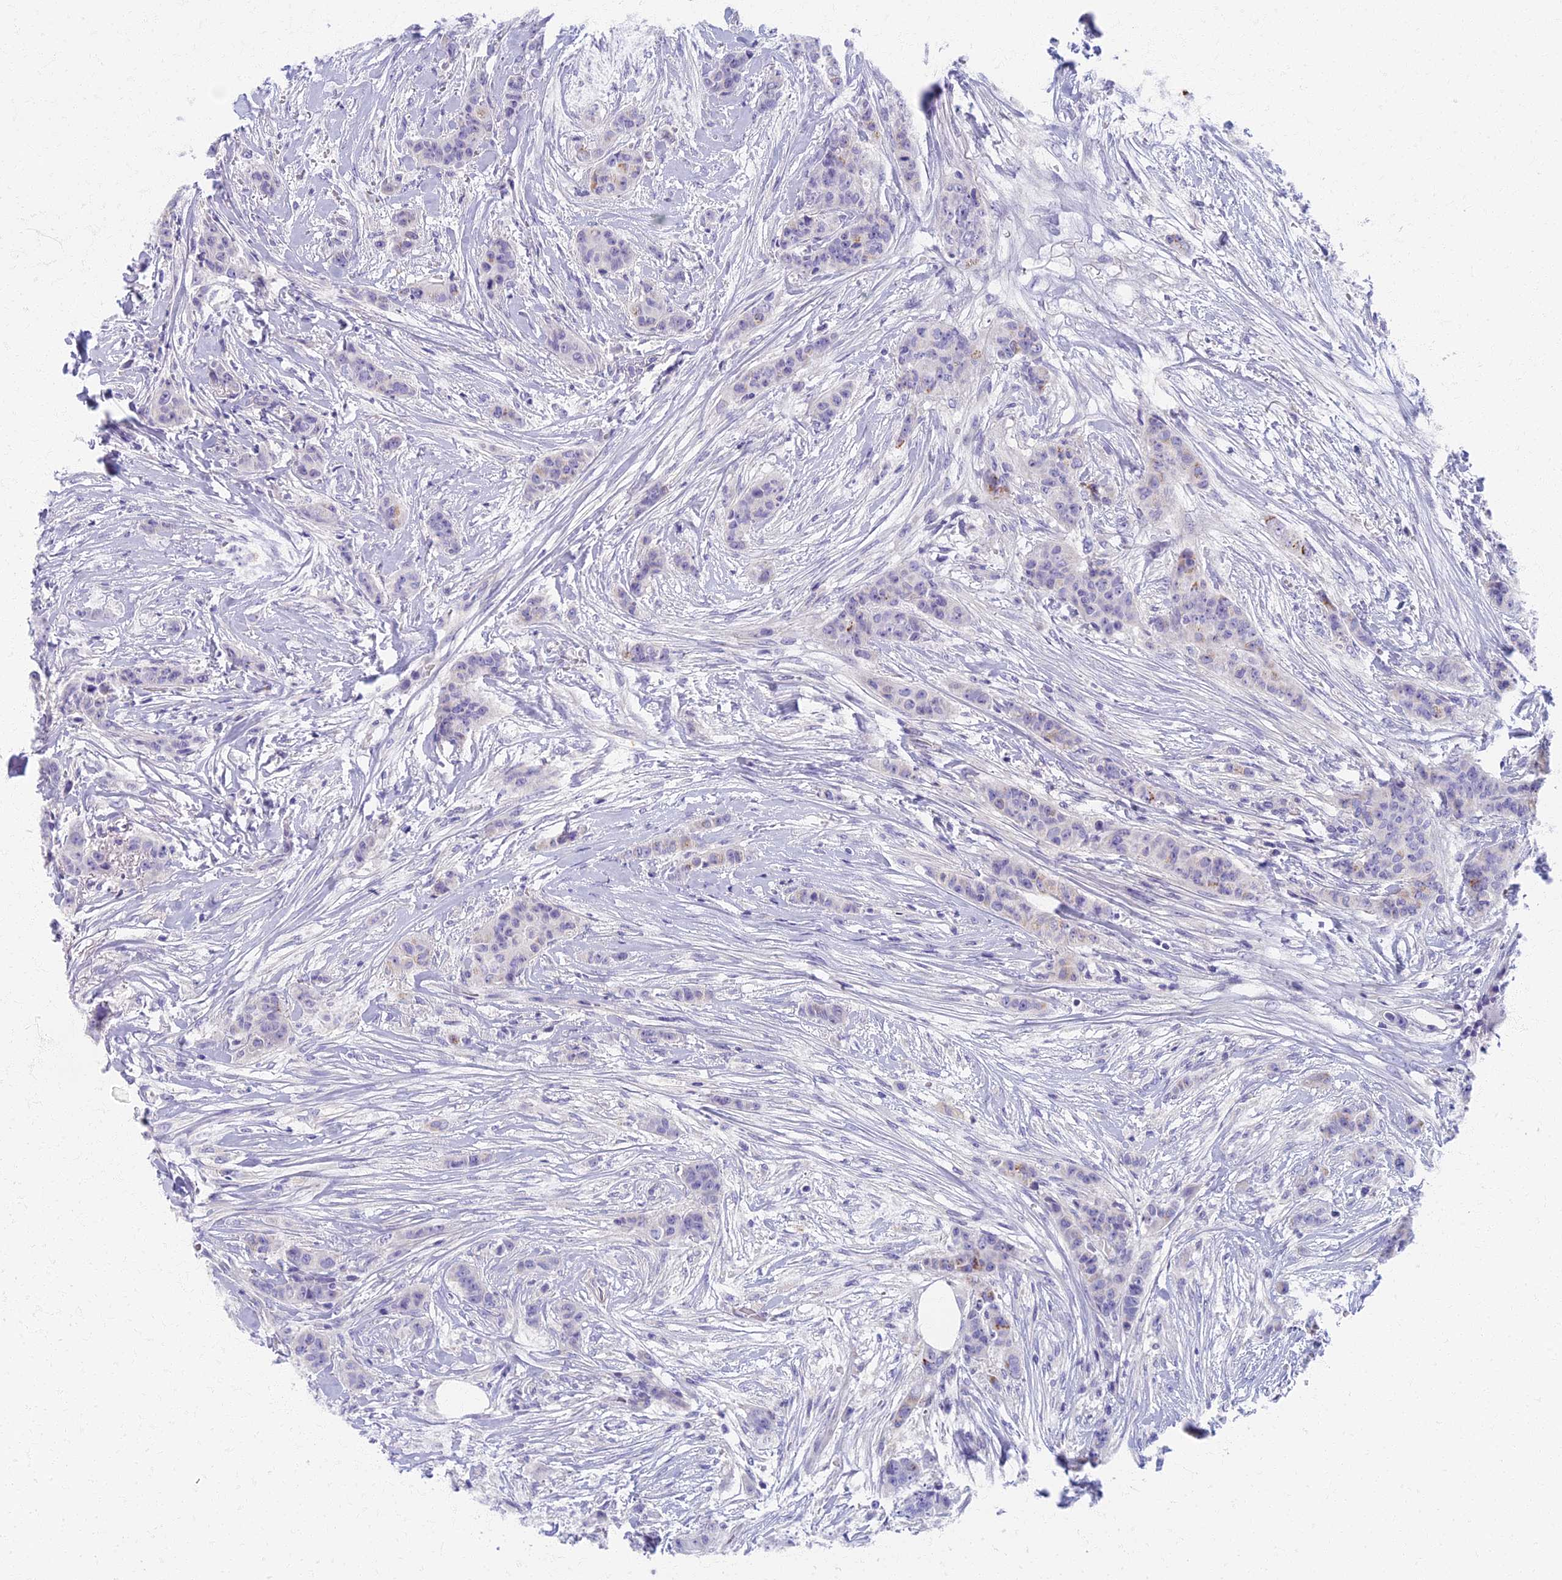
{"staining": {"intensity": "negative", "quantity": "none", "location": "none"}, "tissue": "breast cancer", "cell_type": "Tumor cells", "image_type": "cancer", "snomed": [{"axis": "morphology", "description": "Duct carcinoma"}, {"axis": "topography", "description": "Breast"}], "caption": "The histopathology image displays no staining of tumor cells in intraductal carcinoma (breast).", "gene": "AP4E1", "patient": {"sex": "female", "age": 40}}